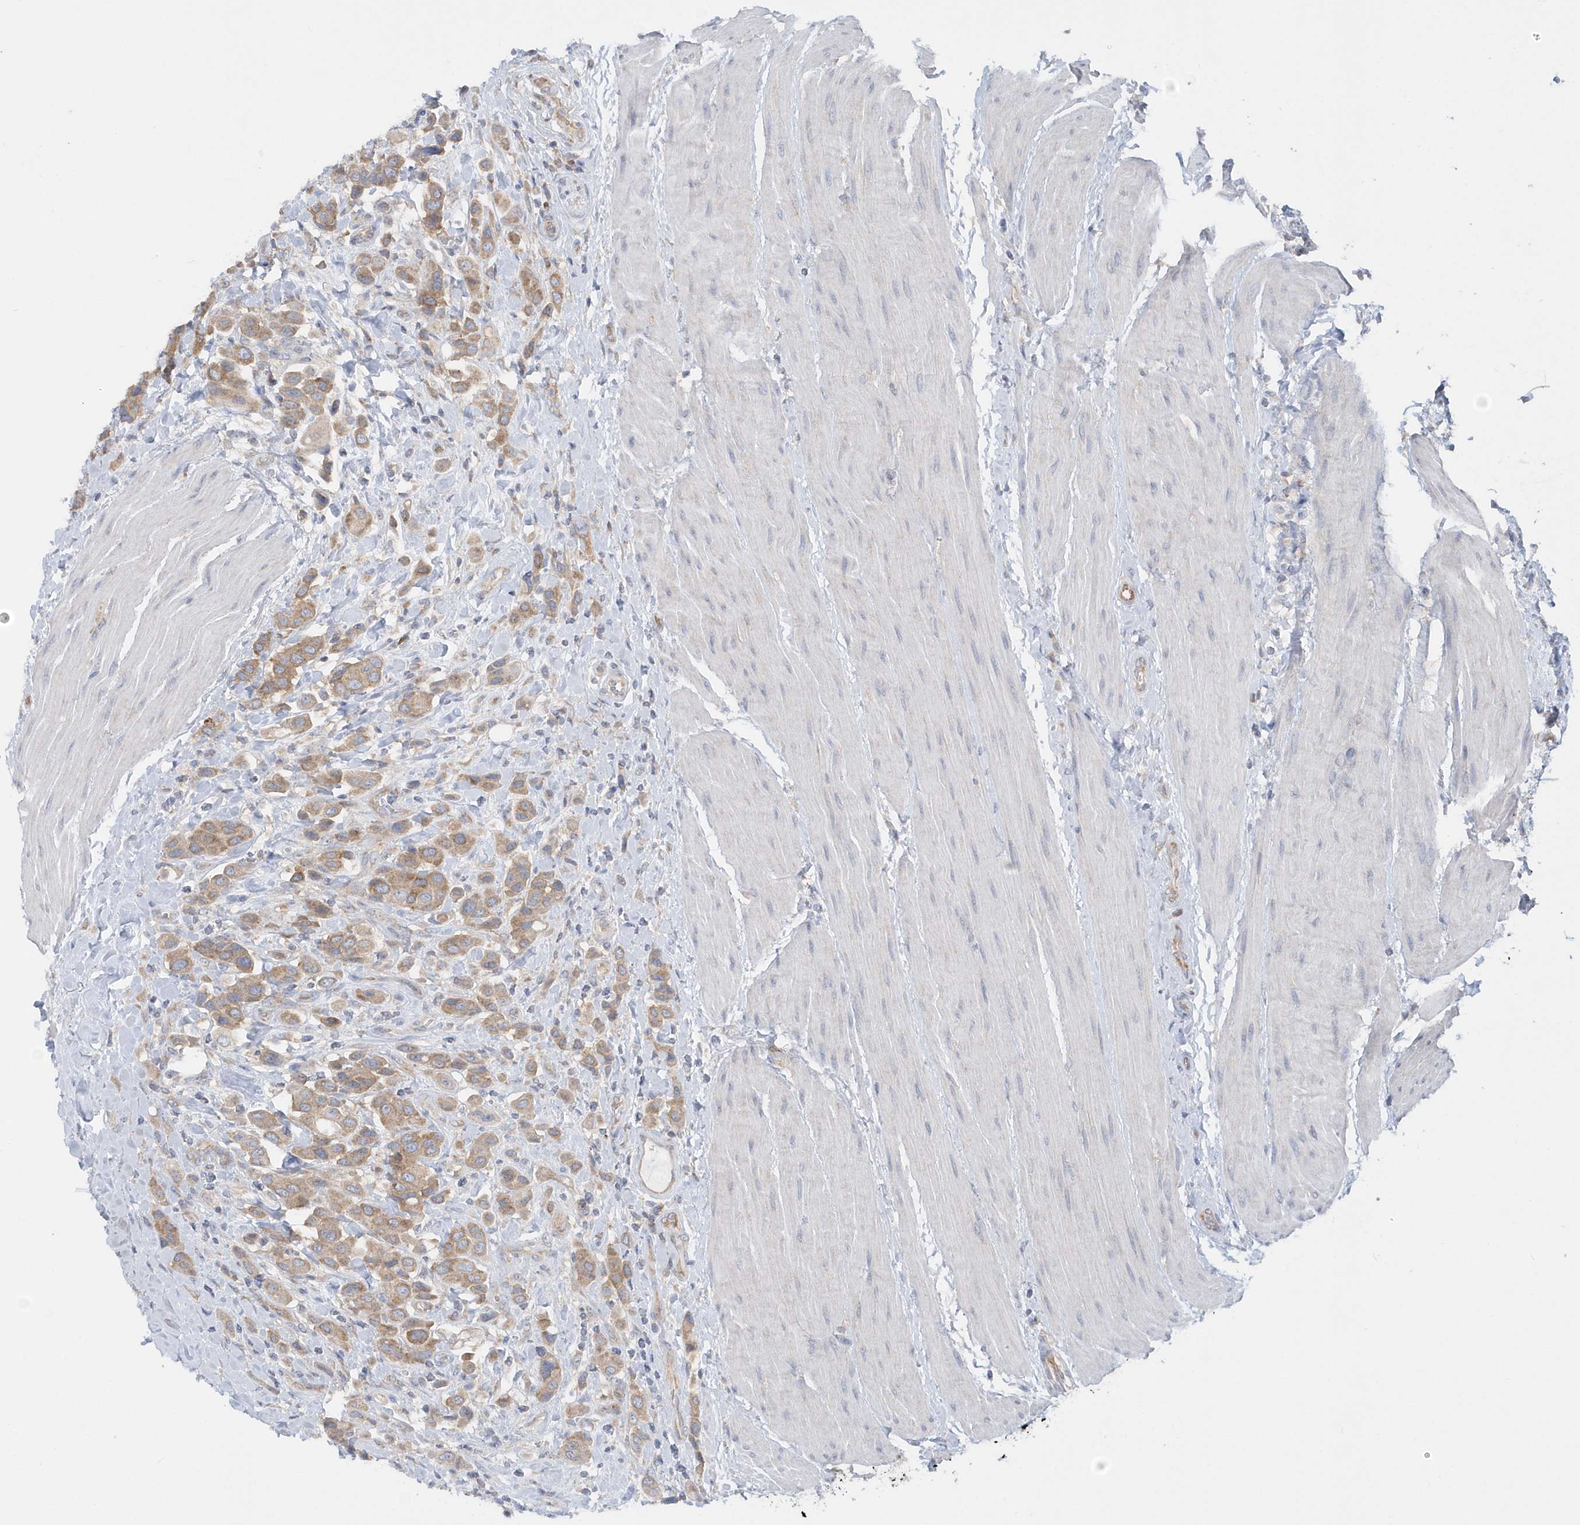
{"staining": {"intensity": "moderate", "quantity": ">75%", "location": "cytoplasmic/membranous"}, "tissue": "urothelial cancer", "cell_type": "Tumor cells", "image_type": "cancer", "snomed": [{"axis": "morphology", "description": "Urothelial carcinoma, High grade"}, {"axis": "topography", "description": "Urinary bladder"}], "caption": "High-grade urothelial carcinoma tissue reveals moderate cytoplasmic/membranous expression in about >75% of tumor cells, visualized by immunohistochemistry. The staining was performed using DAB (3,3'-diaminobenzidine) to visualize the protein expression in brown, while the nuclei were stained in blue with hematoxylin (Magnification: 20x).", "gene": "EIF3C", "patient": {"sex": "male", "age": 50}}